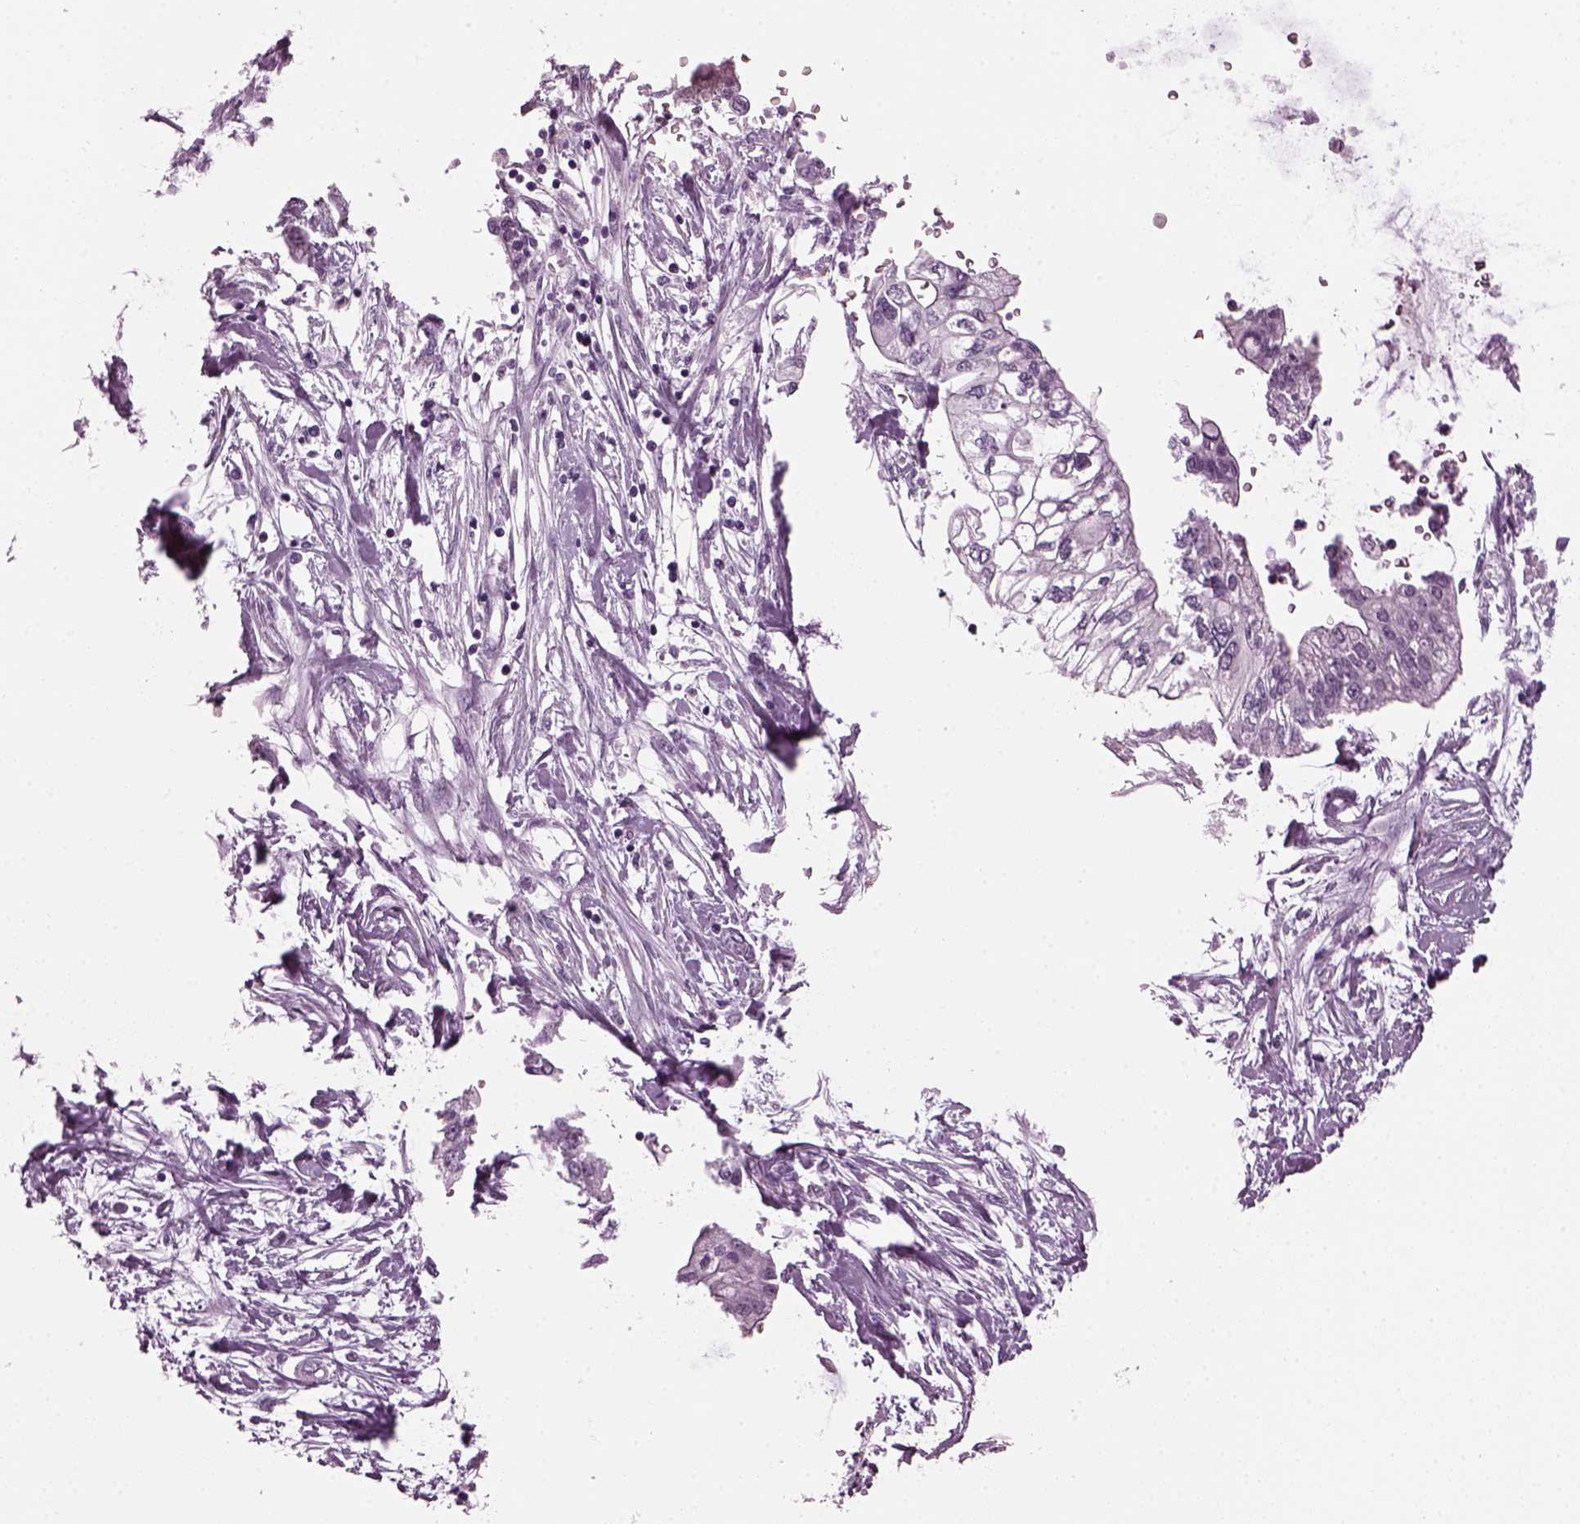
{"staining": {"intensity": "negative", "quantity": "none", "location": "none"}, "tissue": "pancreatic cancer", "cell_type": "Tumor cells", "image_type": "cancer", "snomed": [{"axis": "morphology", "description": "Adenocarcinoma, NOS"}, {"axis": "topography", "description": "Pancreas"}], "caption": "Protein analysis of pancreatic cancer exhibits no significant staining in tumor cells. (DAB (3,3'-diaminobenzidine) immunohistochemistry visualized using brightfield microscopy, high magnification).", "gene": "DPYSL5", "patient": {"sex": "female", "age": 77}}